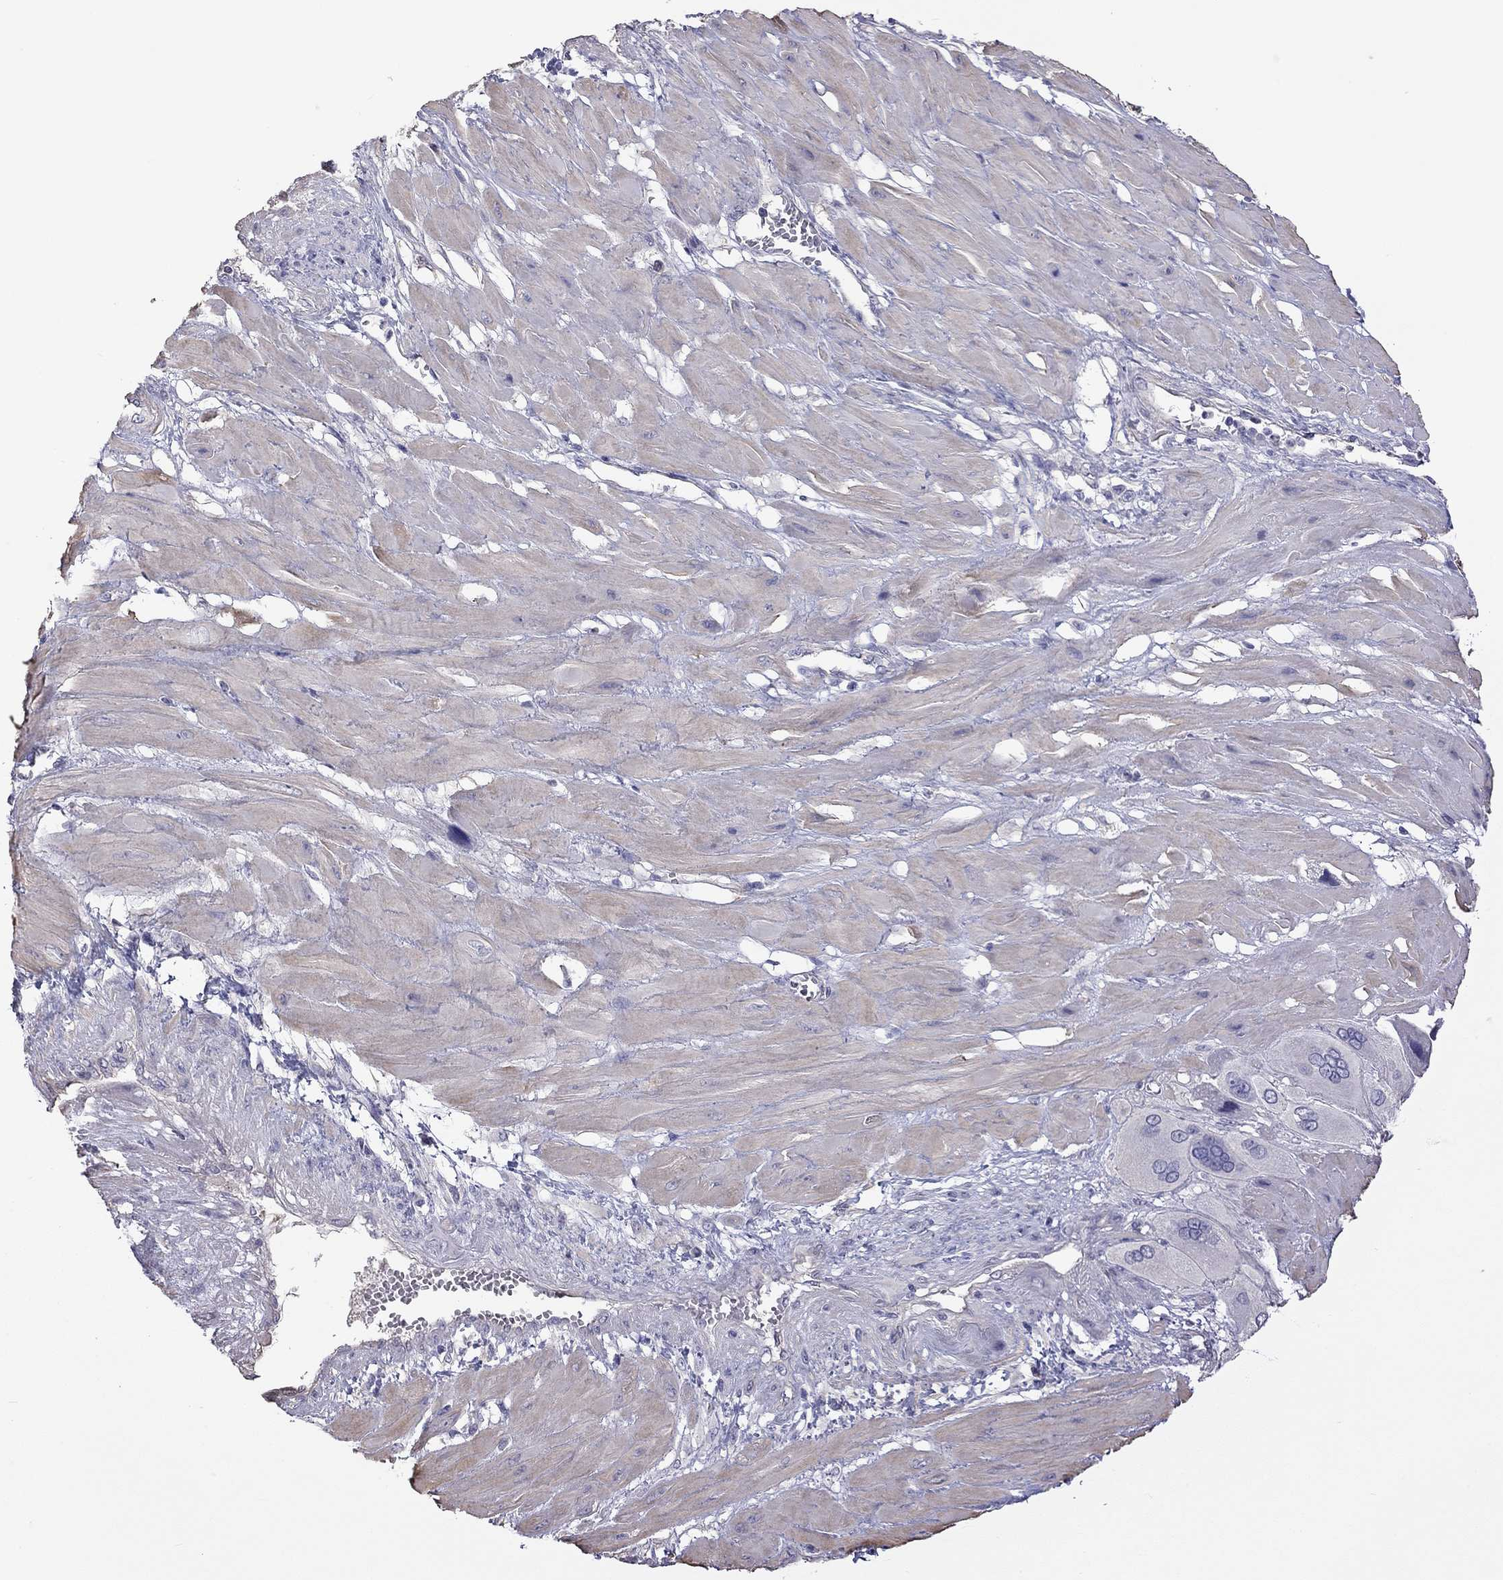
{"staining": {"intensity": "negative", "quantity": "none", "location": "none"}, "tissue": "cervical cancer", "cell_type": "Tumor cells", "image_type": "cancer", "snomed": [{"axis": "morphology", "description": "Squamous cell carcinoma, NOS"}, {"axis": "topography", "description": "Cervix"}], "caption": "This is an immunohistochemistry photomicrograph of human cervical cancer. There is no staining in tumor cells.", "gene": "FEZ1", "patient": {"sex": "female", "age": 34}}